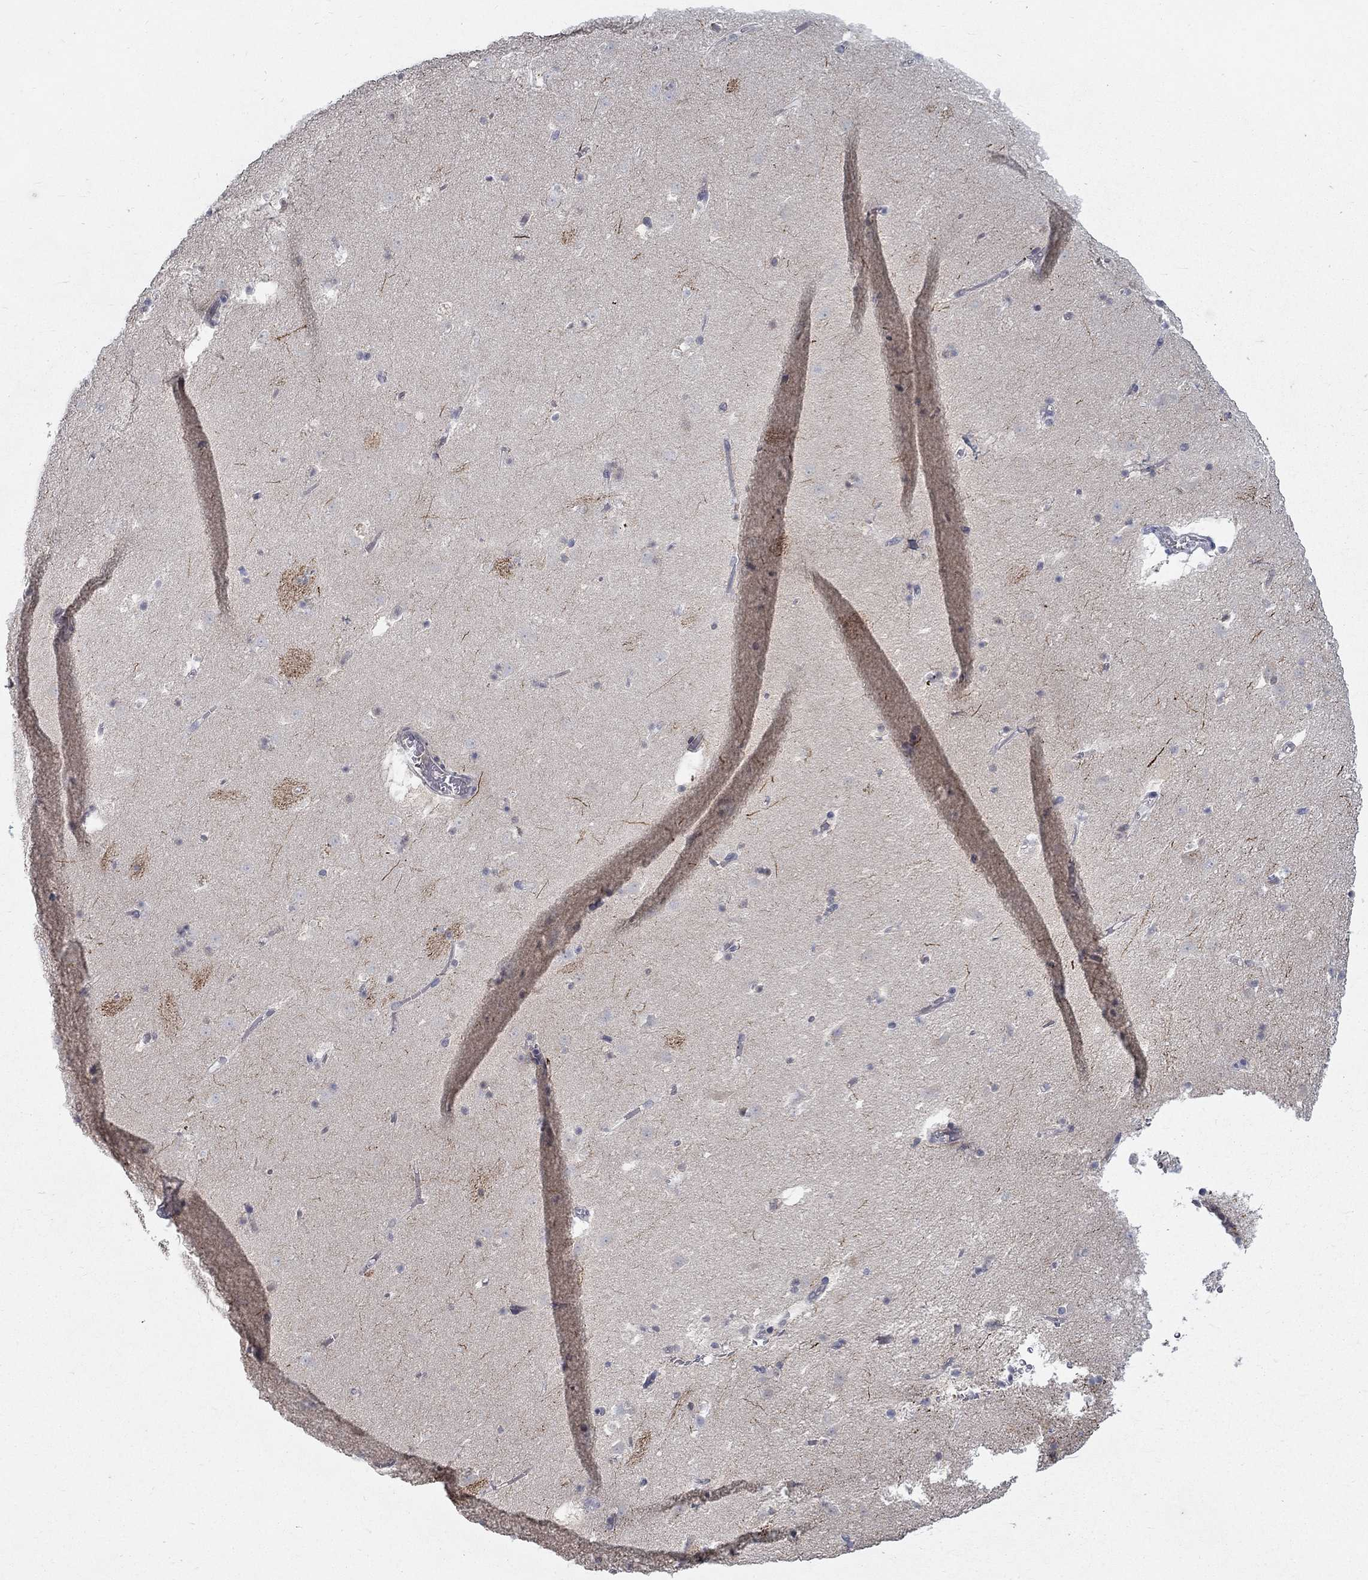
{"staining": {"intensity": "strong", "quantity": "25%-75%", "location": "cytoplasmic/membranous"}, "tissue": "caudate", "cell_type": "Glial cells", "image_type": "normal", "snomed": [{"axis": "morphology", "description": "Normal tissue, NOS"}, {"axis": "topography", "description": "Lateral ventricle wall"}], "caption": "Unremarkable caudate displays strong cytoplasmic/membranous positivity in about 25%-75% of glial cells.", "gene": "MTSS2", "patient": {"sex": "female", "age": 42}}